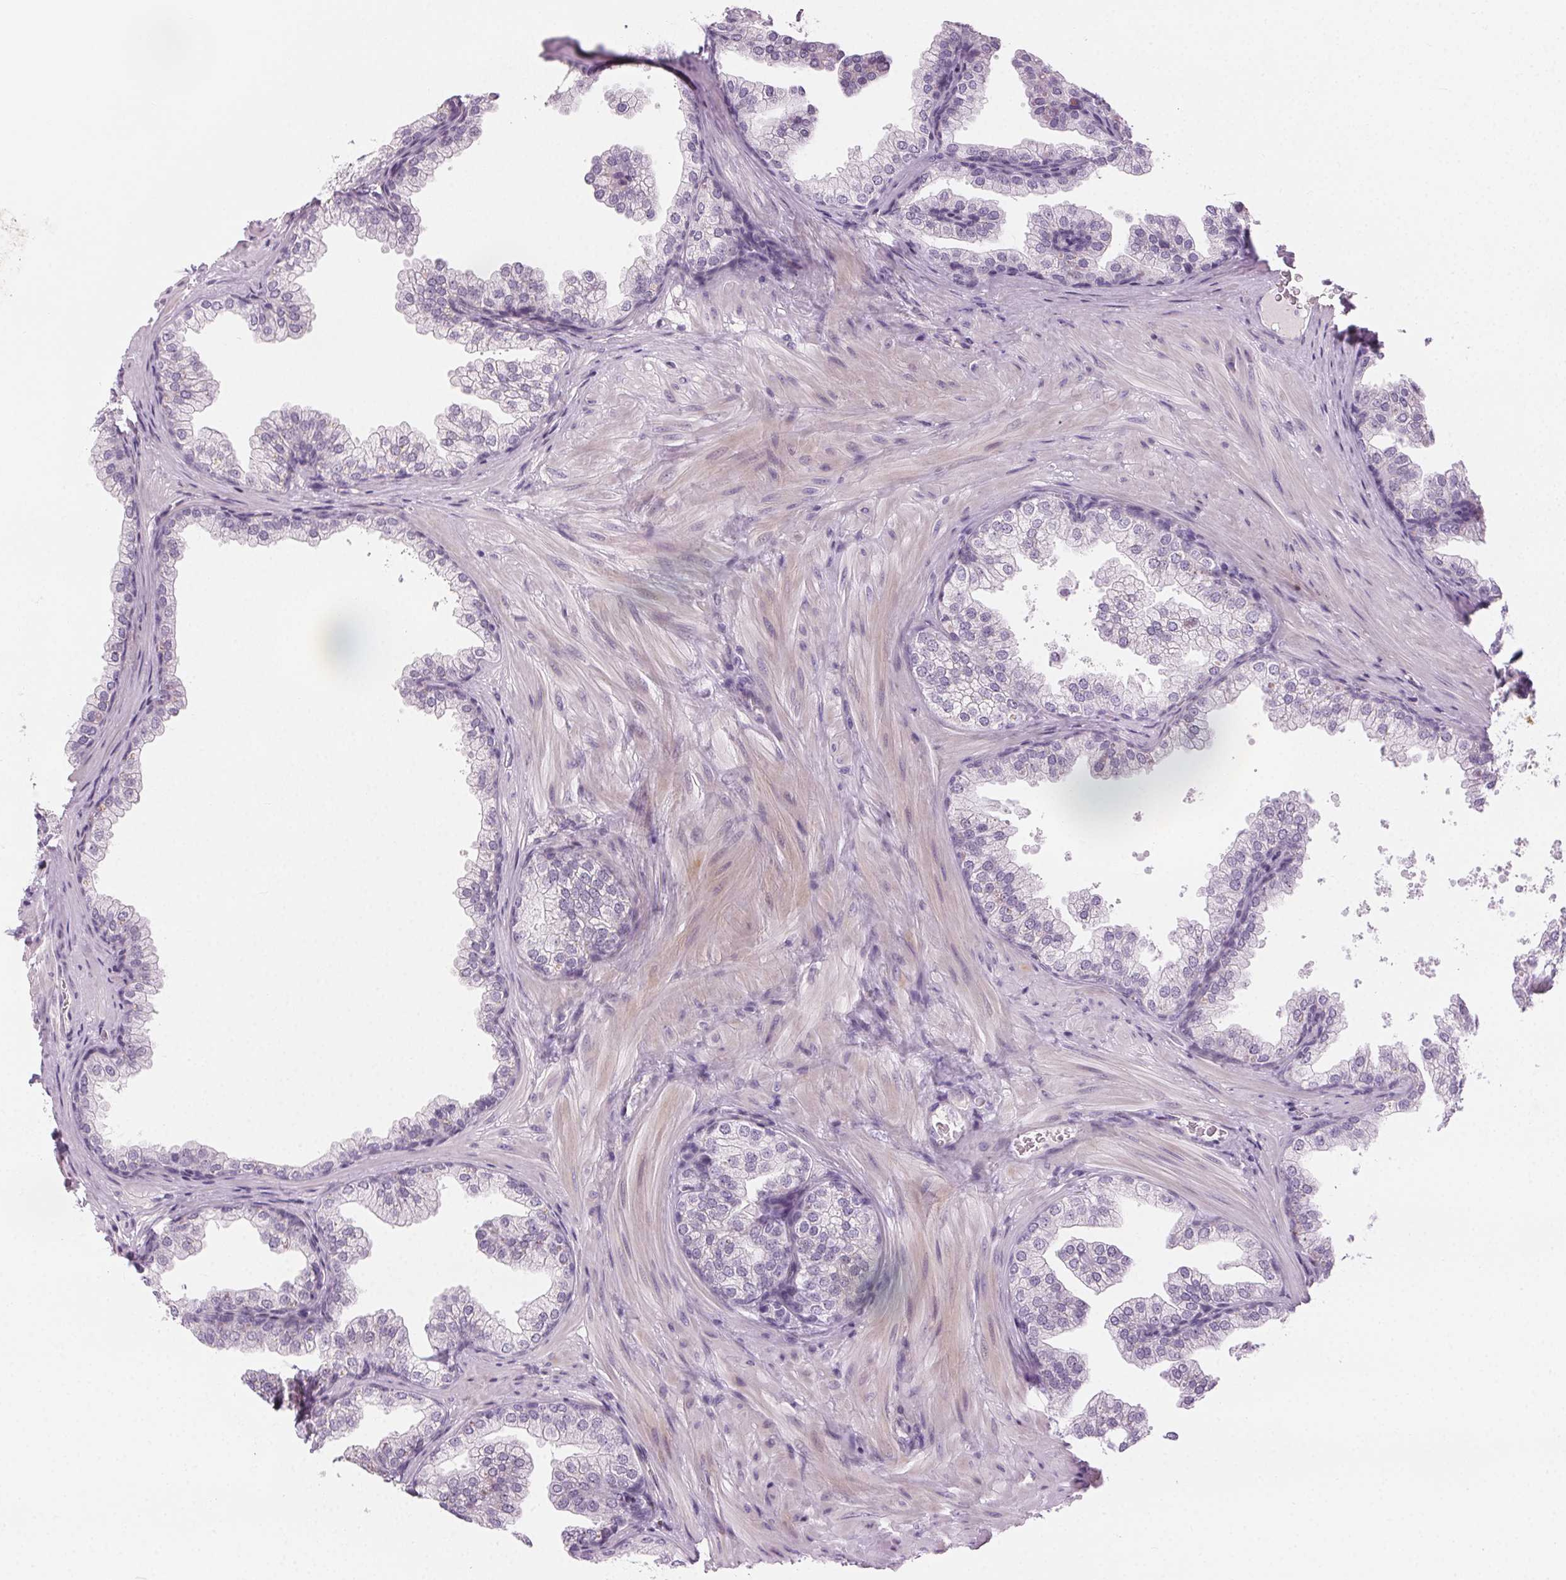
{"staining": {"intensity": "negative", "quantity": "none", "location": "none"}, "tissue": "prostate", "cell_type": "Glandular cells", "image_type": "normal", "snomed": [{"axis": "morphology", "description": "Normal tissue, NOS"}, {"axis": "topography", "description": "Prostate"}], "caption": "An immunohistochemistry (IHC) image of unremarkable prostate is shown. There is no staining in glandular cells of prostate.", "gene": "HSF5", "patient": {"sex": "male", "age": 37}}